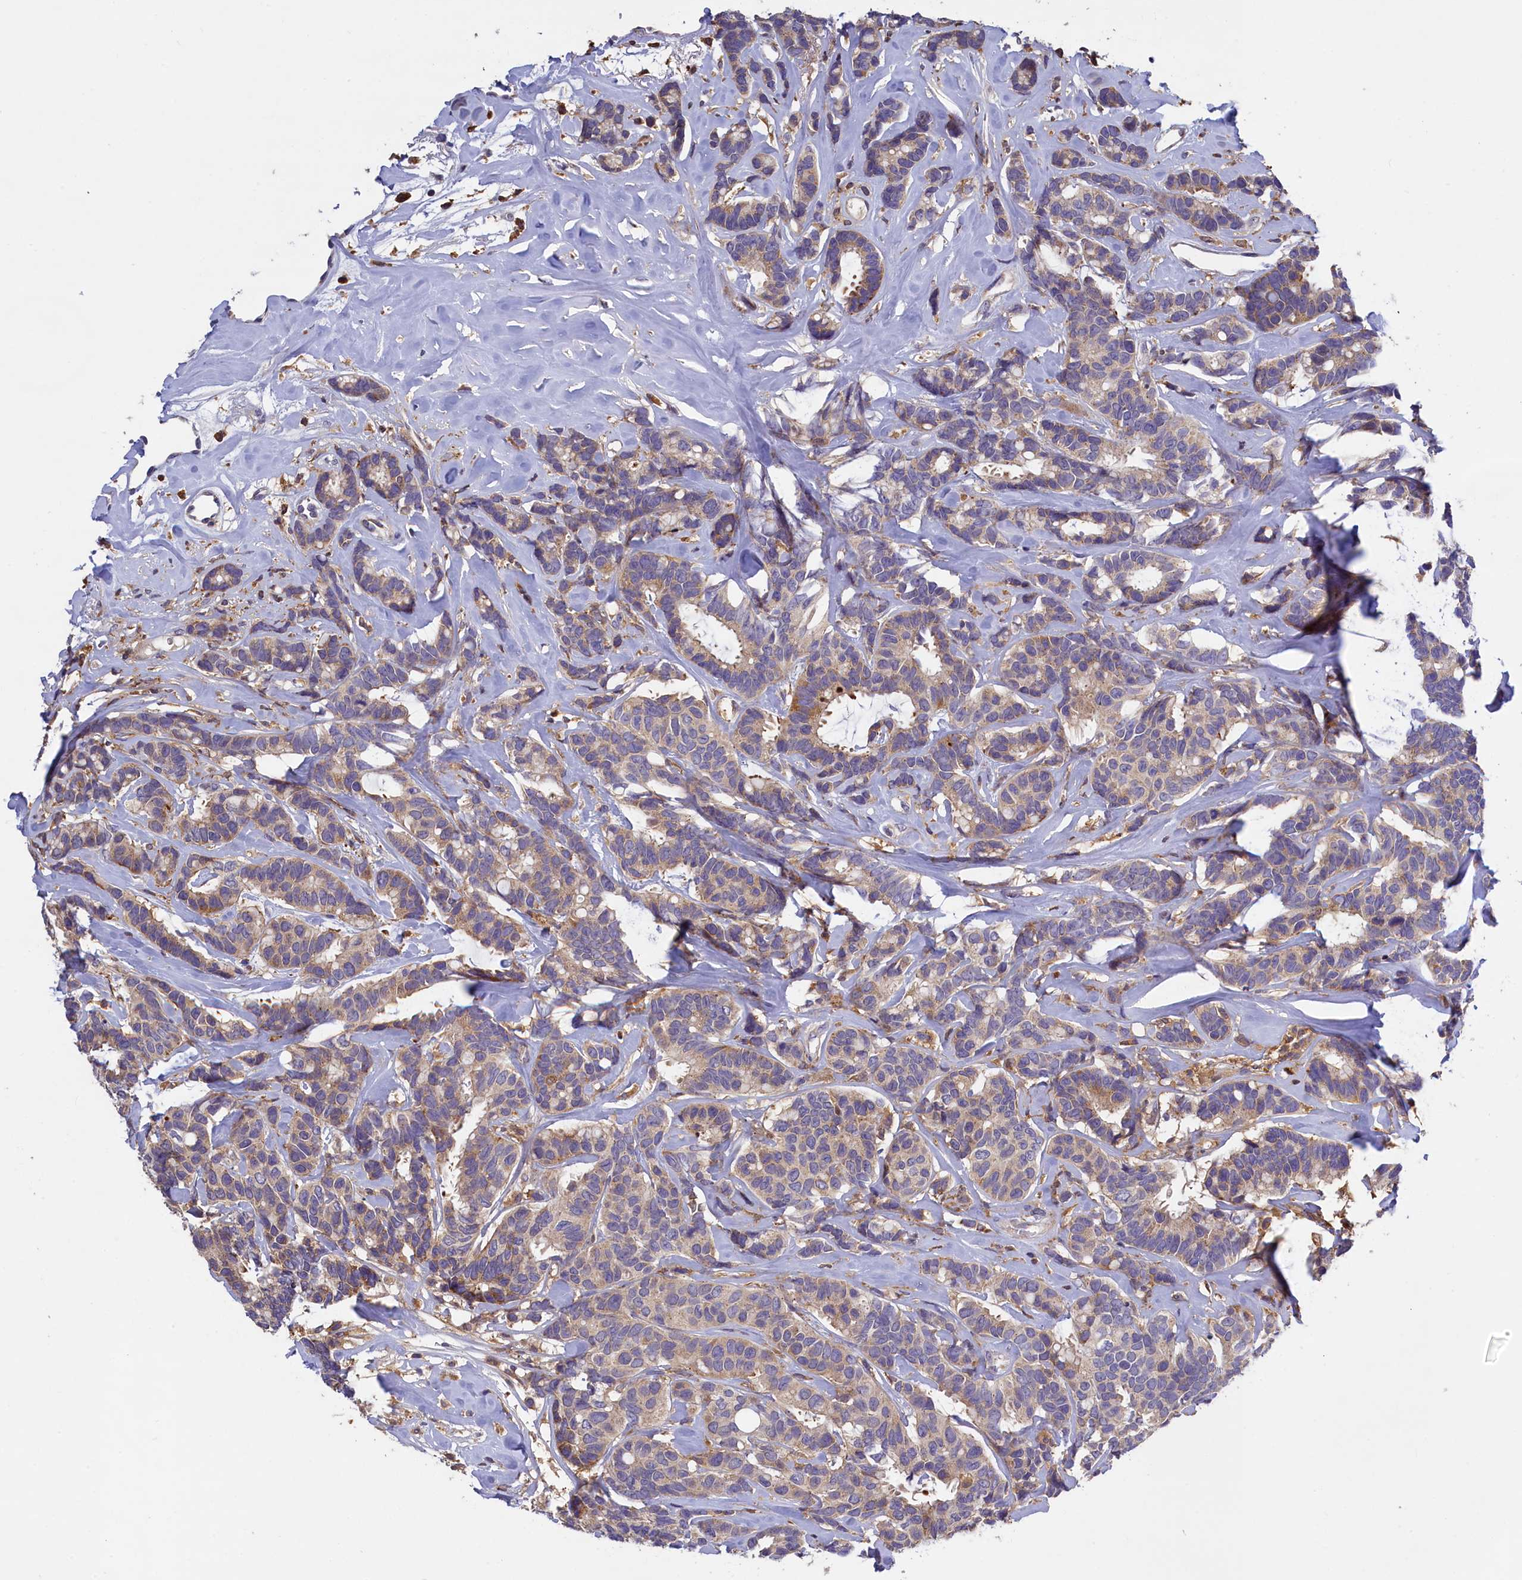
{"staining": {"intensity": "moderate", "quantity": ">75%", "location": "cytoplasmic/membranous"}, "tissue": "breast cancer", "cell_type": "Tumor cells", "image_type": "cancer", "snomed": [{"axis": "morphology", "description": "Duct carcinoma"}, {"axis": "topography", "description": "Breast"}], "caption": "High-power microscopy captured an IHC micrograph of breast cancer, revealing moderate cytoplasmic/membranous staining in about >75% of tumor cells.", "gene": "NAIP", "patient": {"sex": "female", "age": 87}}